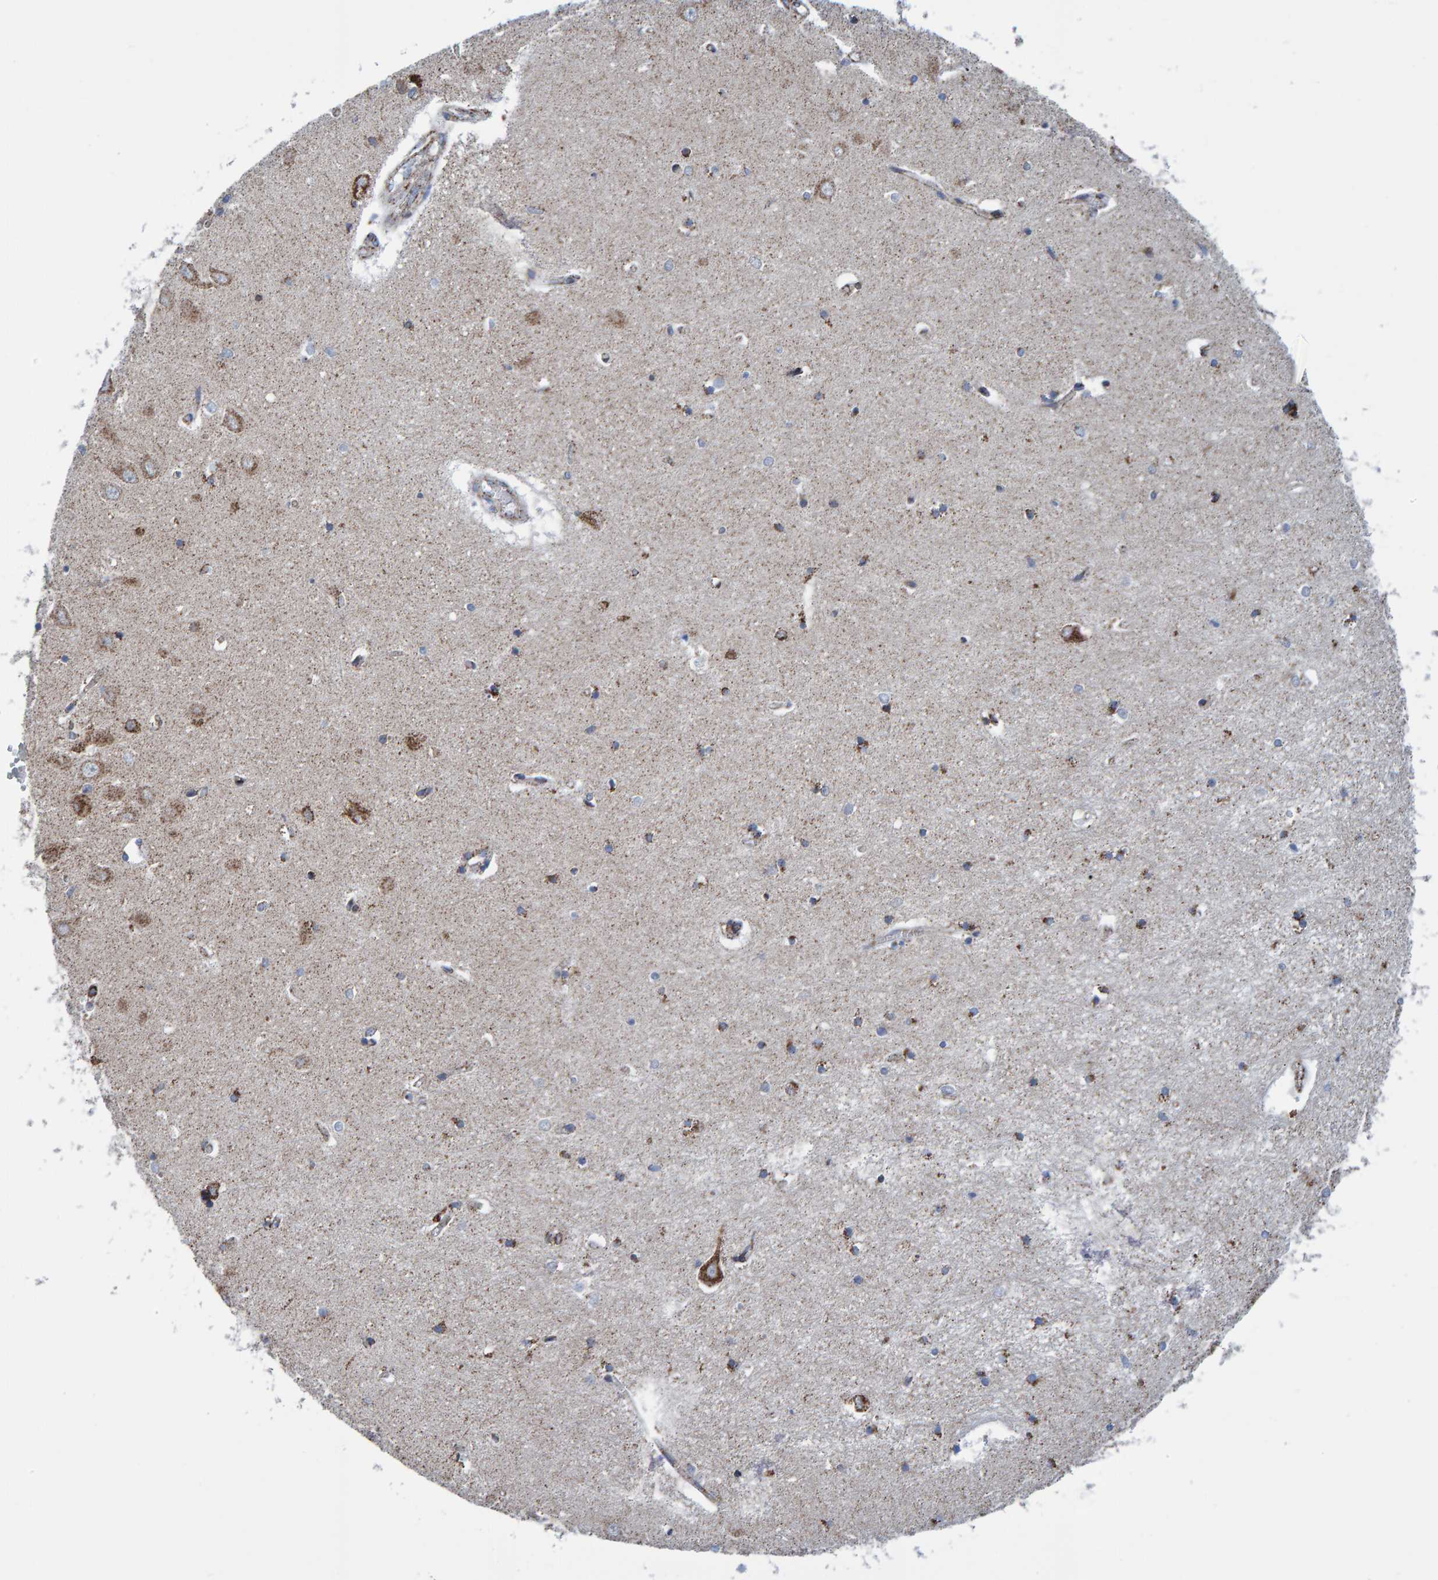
{"staining": {"intensity": "strong", "quantity": "25%-75%", "location": "cytoplasmic/membranous"}, "tissue": "hippocampus", "cell_type": "Glial cells", "image_type": "normal", "snomed": [{"axis": "morphology", "description": "Normal tissue, NOS"}, {"axis": "topography", "description": "Hippocampus"}], "caption": "Immunohistochemical staining of benign human hippocampus shows strong cytoplasmic/membranous protein staining in approximately 25%-75% of glial cells. (DAB = brown stain, brightfield microscopy at high magnification).", "gene": "ENSG00000262660", "patient": {"sex": "male", "age": 70}}